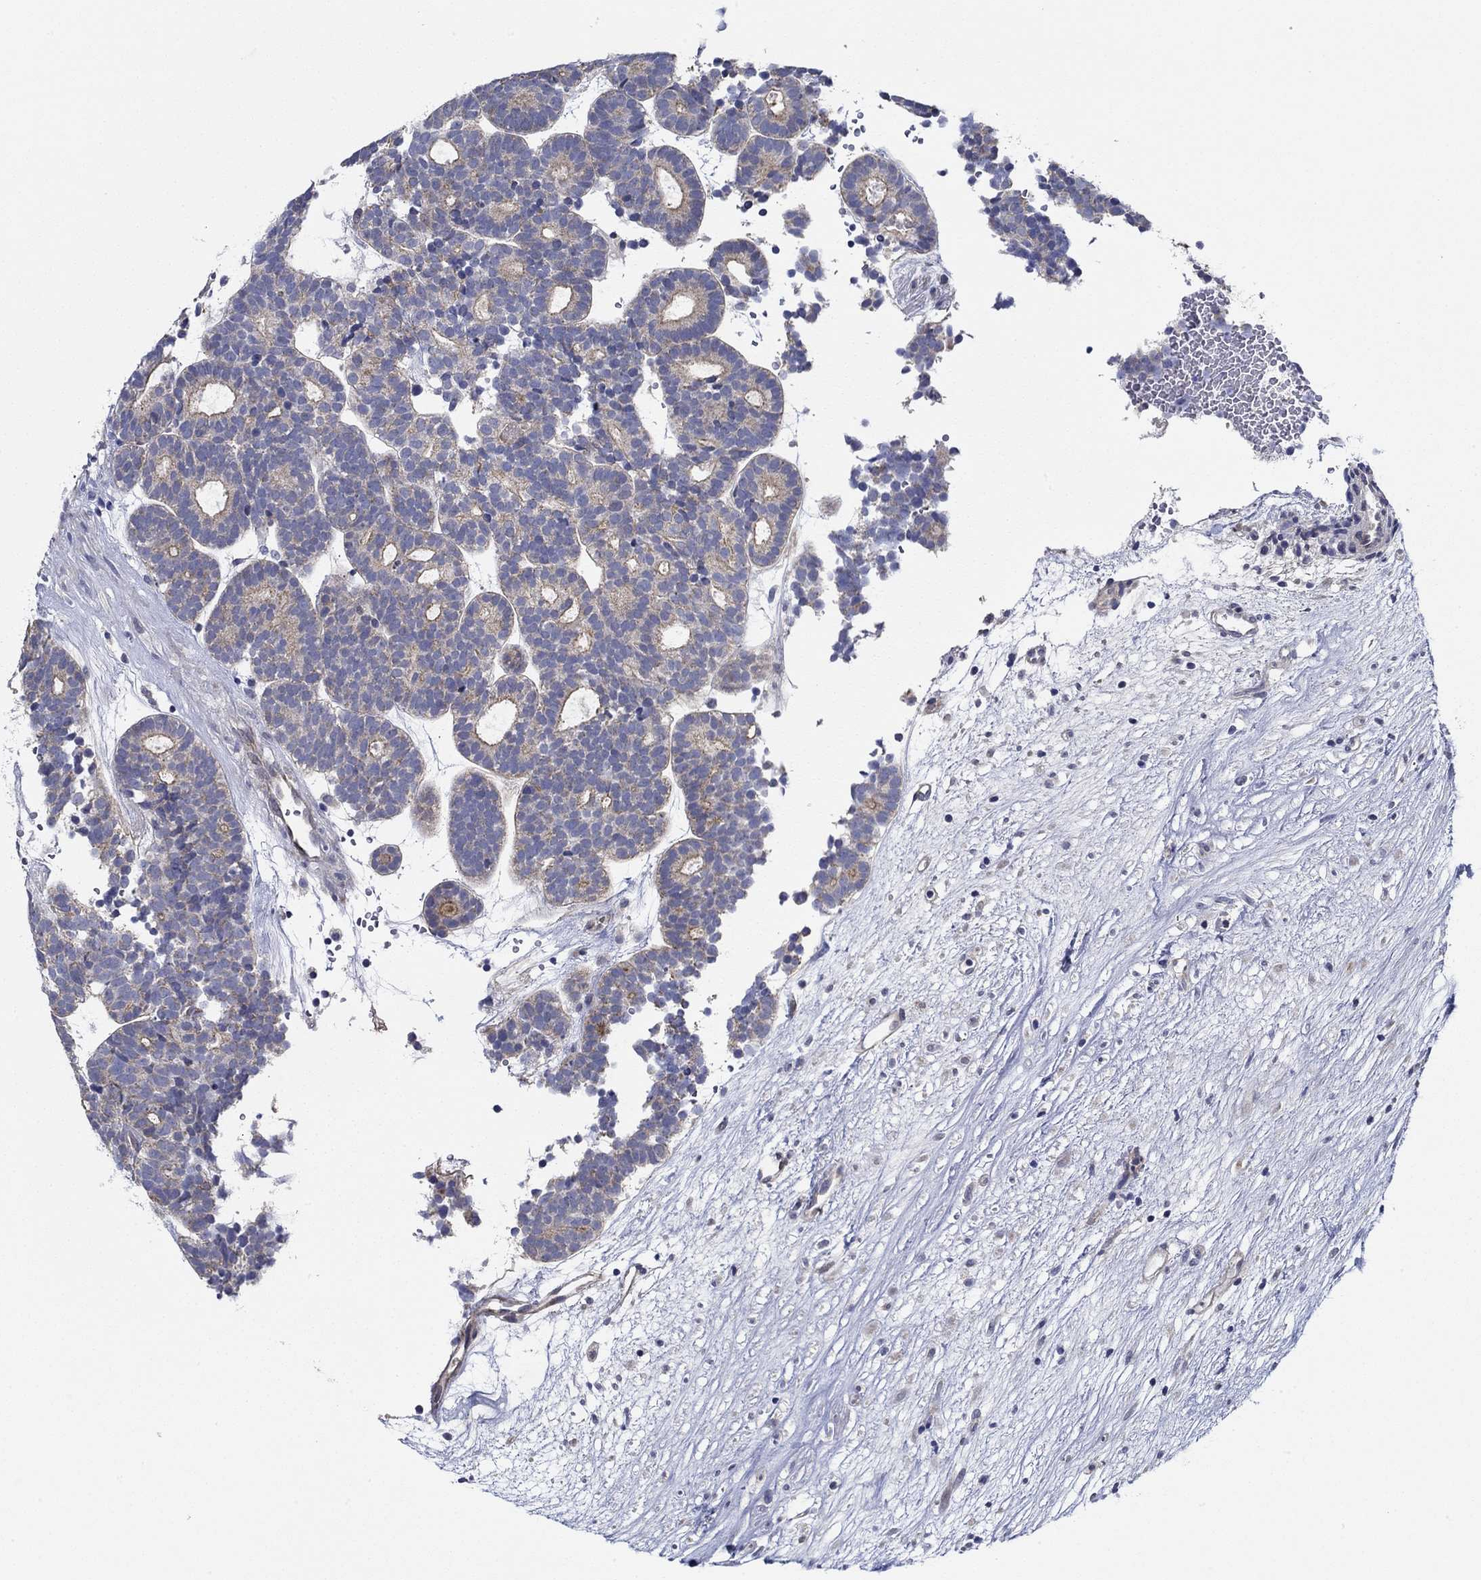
{"staining": {"intensity": "moderate", "quantity": "25%-75%", "location": "cytoplasmic/membranous"}, "tissue": "head and neck cancer", "cell_type": "Tumor cells", "image_type": "cancer", "snomed": [{"axis": "morphology", "description": "Adenocarcinoma, NOS"}, {"axis": "topography", "description": "Head-Neck"}], "caption": "An IHC histopathology image of neoplastic tissue is shown. Protein staining in brown labels moderate cytoplasmic/membranous positivity in adenocarcinoma (head and neck) within tumor cells.", "gene": "CFAP61", "patient": {"sex": "female", "age": 81}}